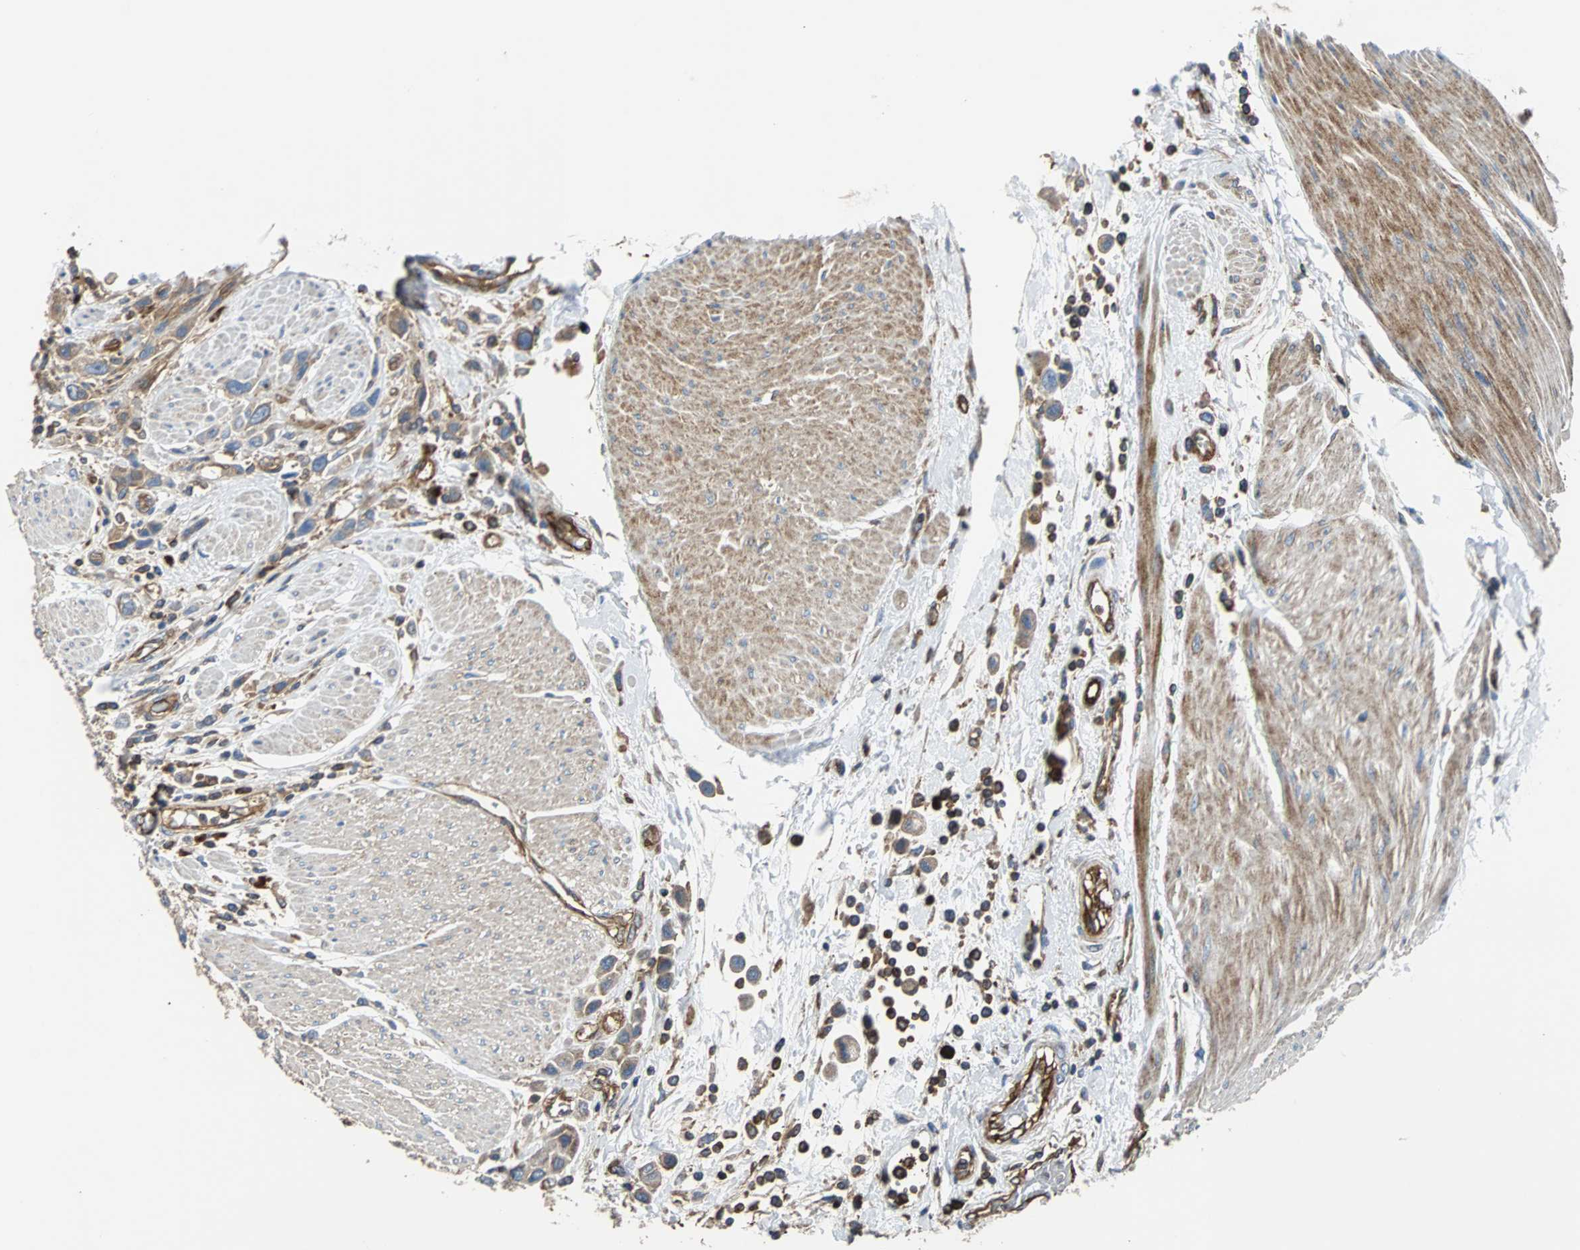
{"staining": {"intensity": "weak", "quantity": ">75%", "location": "cytoplasmic/membranous"}, "tissue": "urothelial cancer", "cell_type": "Tumor cells", "image_type": "cancer", "snomed": [{"axis": "morphology", "description": "Urothelial carcinoma, High grade"}, {"axis": "topography", "description": "Urinary bladder"}], "caption": "Tumor cells display weak cytoplasmic/membranous staining in about >75% of cells in urothelial carcinoma (high-grade). The staining is performed using DAB (3,3'-diaminobenzidine) brown chromogen to label protein expression. The nuclei are counter-stained blue using hematoxylin.", "gene": "PLCG2", "patient": {"sex": "male", "age": 50}}